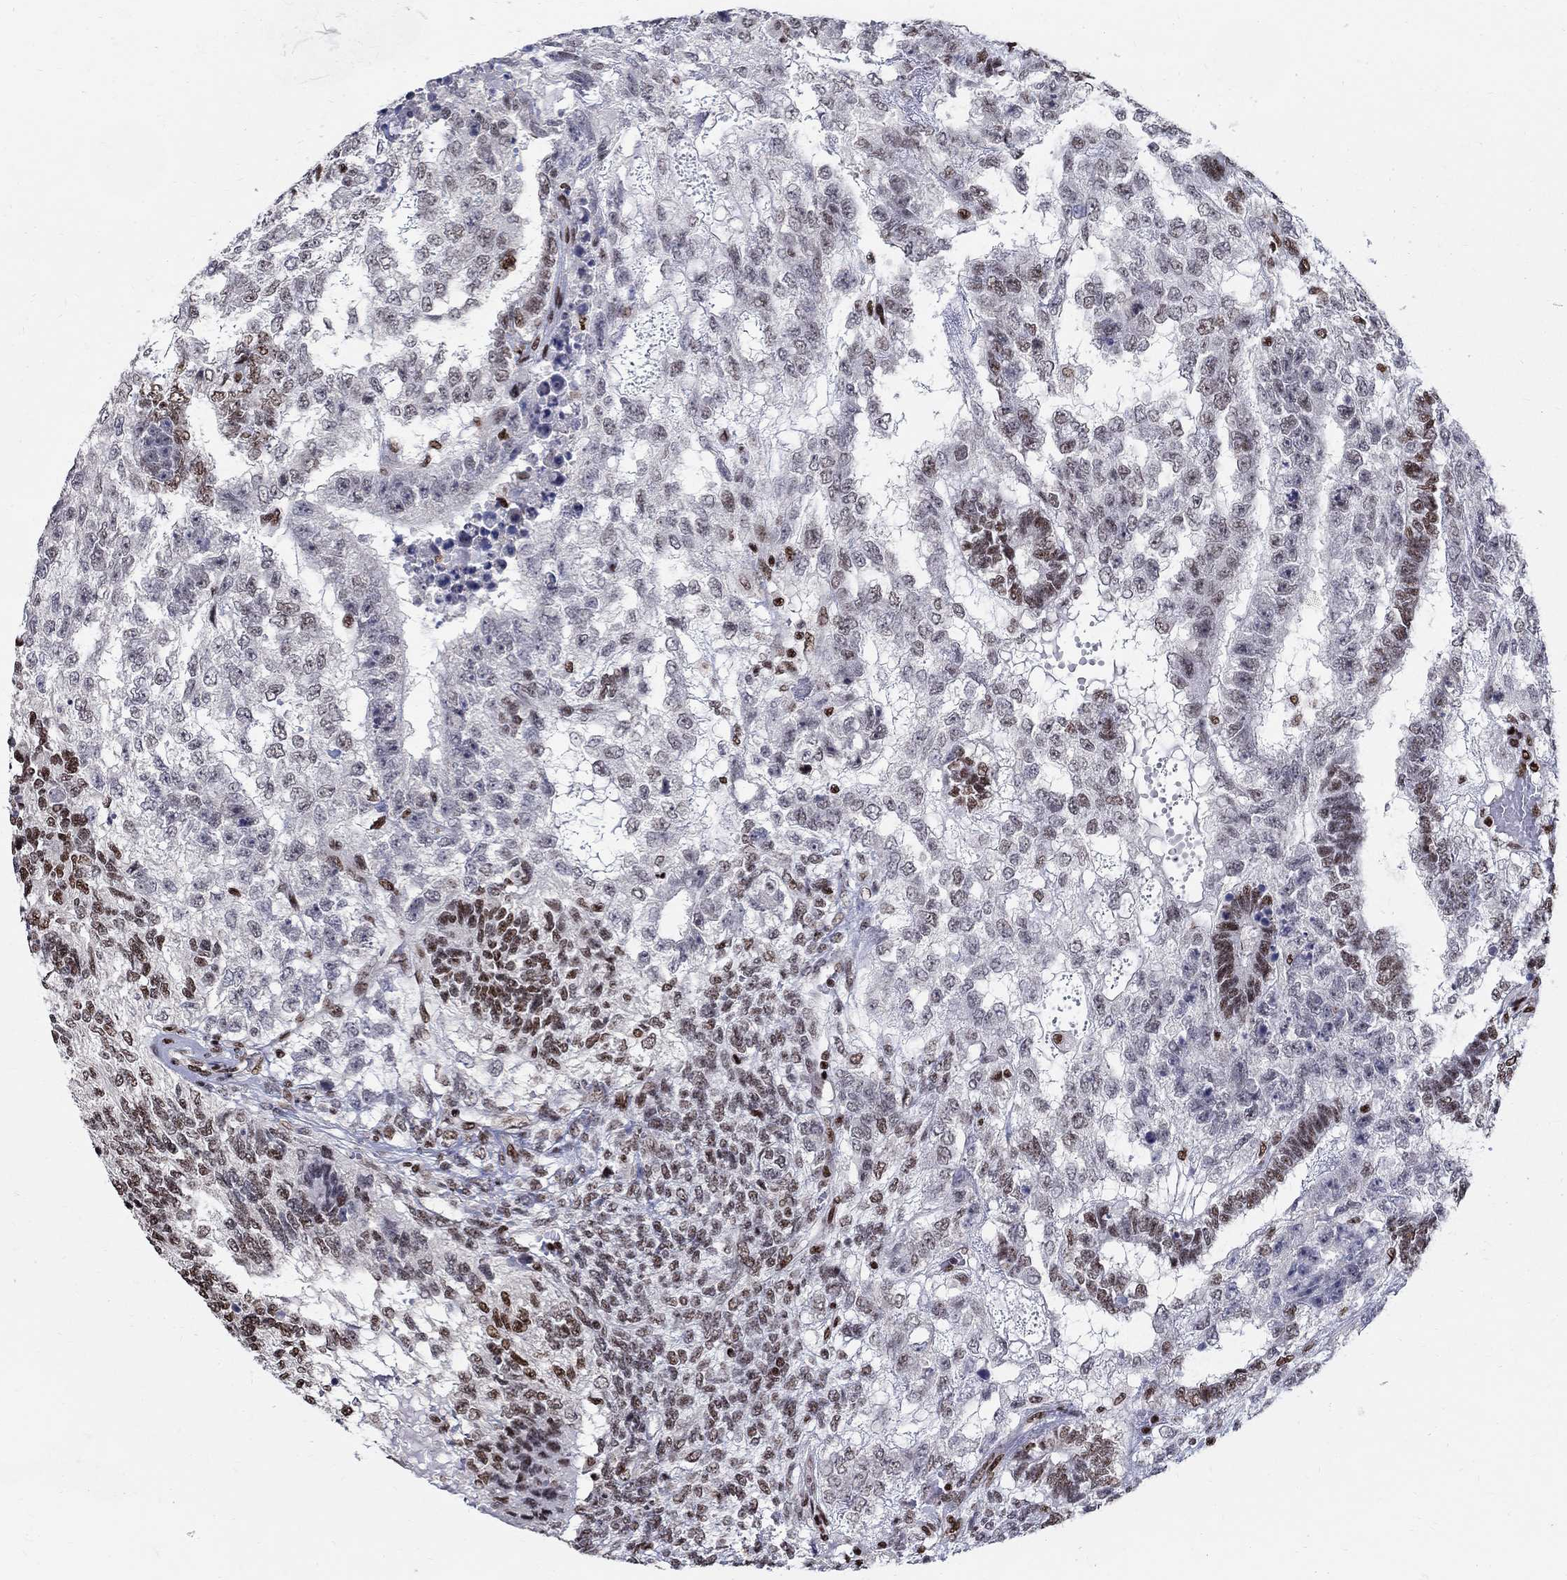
{"staining": {"intensity": "strong", "quantity": "<25%", "location": "nuclear"}, "tissue": "testis cancer", "cell_type": "Tumor cells", "image_type": "cancer", "snomed": [{"axis": "morphology", "description": "Seminoma, NOS"}, {"axis": "morphology", "description": "Carcinoma, Embryonal, NOS"}, {"axis": "topography", "description": "Testis"}], "caption": "A micrograph of testis seminoma stained for a protein reveals strong nuclear brown staining in tumor cells.", "gene": "FBXO16", "patient": {"sex": "male", "age": 41}}